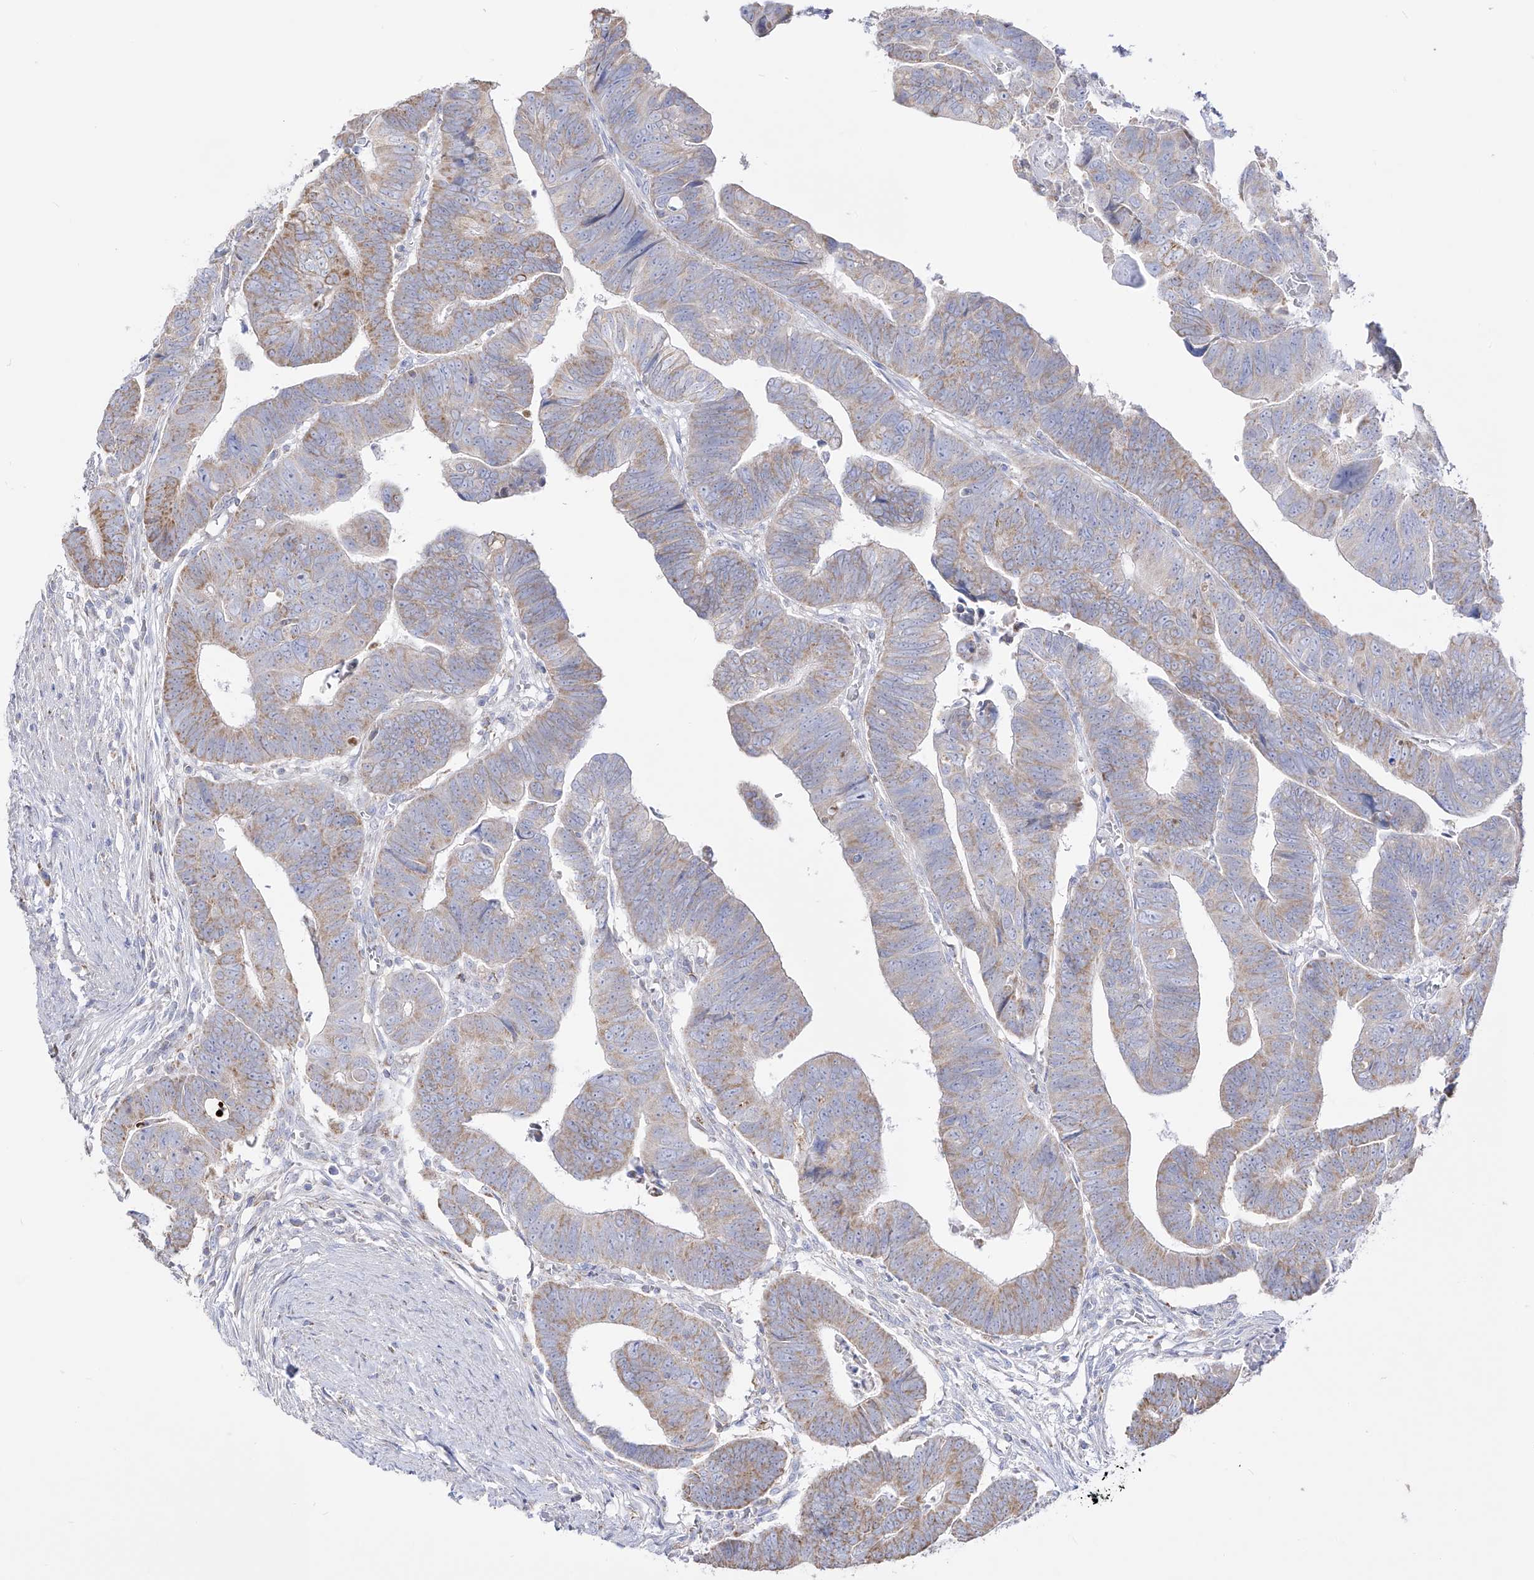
{"staining": {"intensity": "weak", "quantity": "25%-75%", "location": "cytoplasmic/membranous"}, "tissue": "colorectal cancer", "cell_type": "Tumor cells", "image_type": "cancer", "snomed": [{"axis": "morphology", "description": "Adenocarcinoma, NOS"}, {"axis": "topography", "description": "Rectum"}], "caption": "Tumor cells demonstrate low levels of weak cytoplasmic/membranous positivity in approximately 25%-75% of cells in colorectal cancer (adenocarcinoma).", "gene": "RCHY1", "patient": {"sex": "female", "age": 65}}